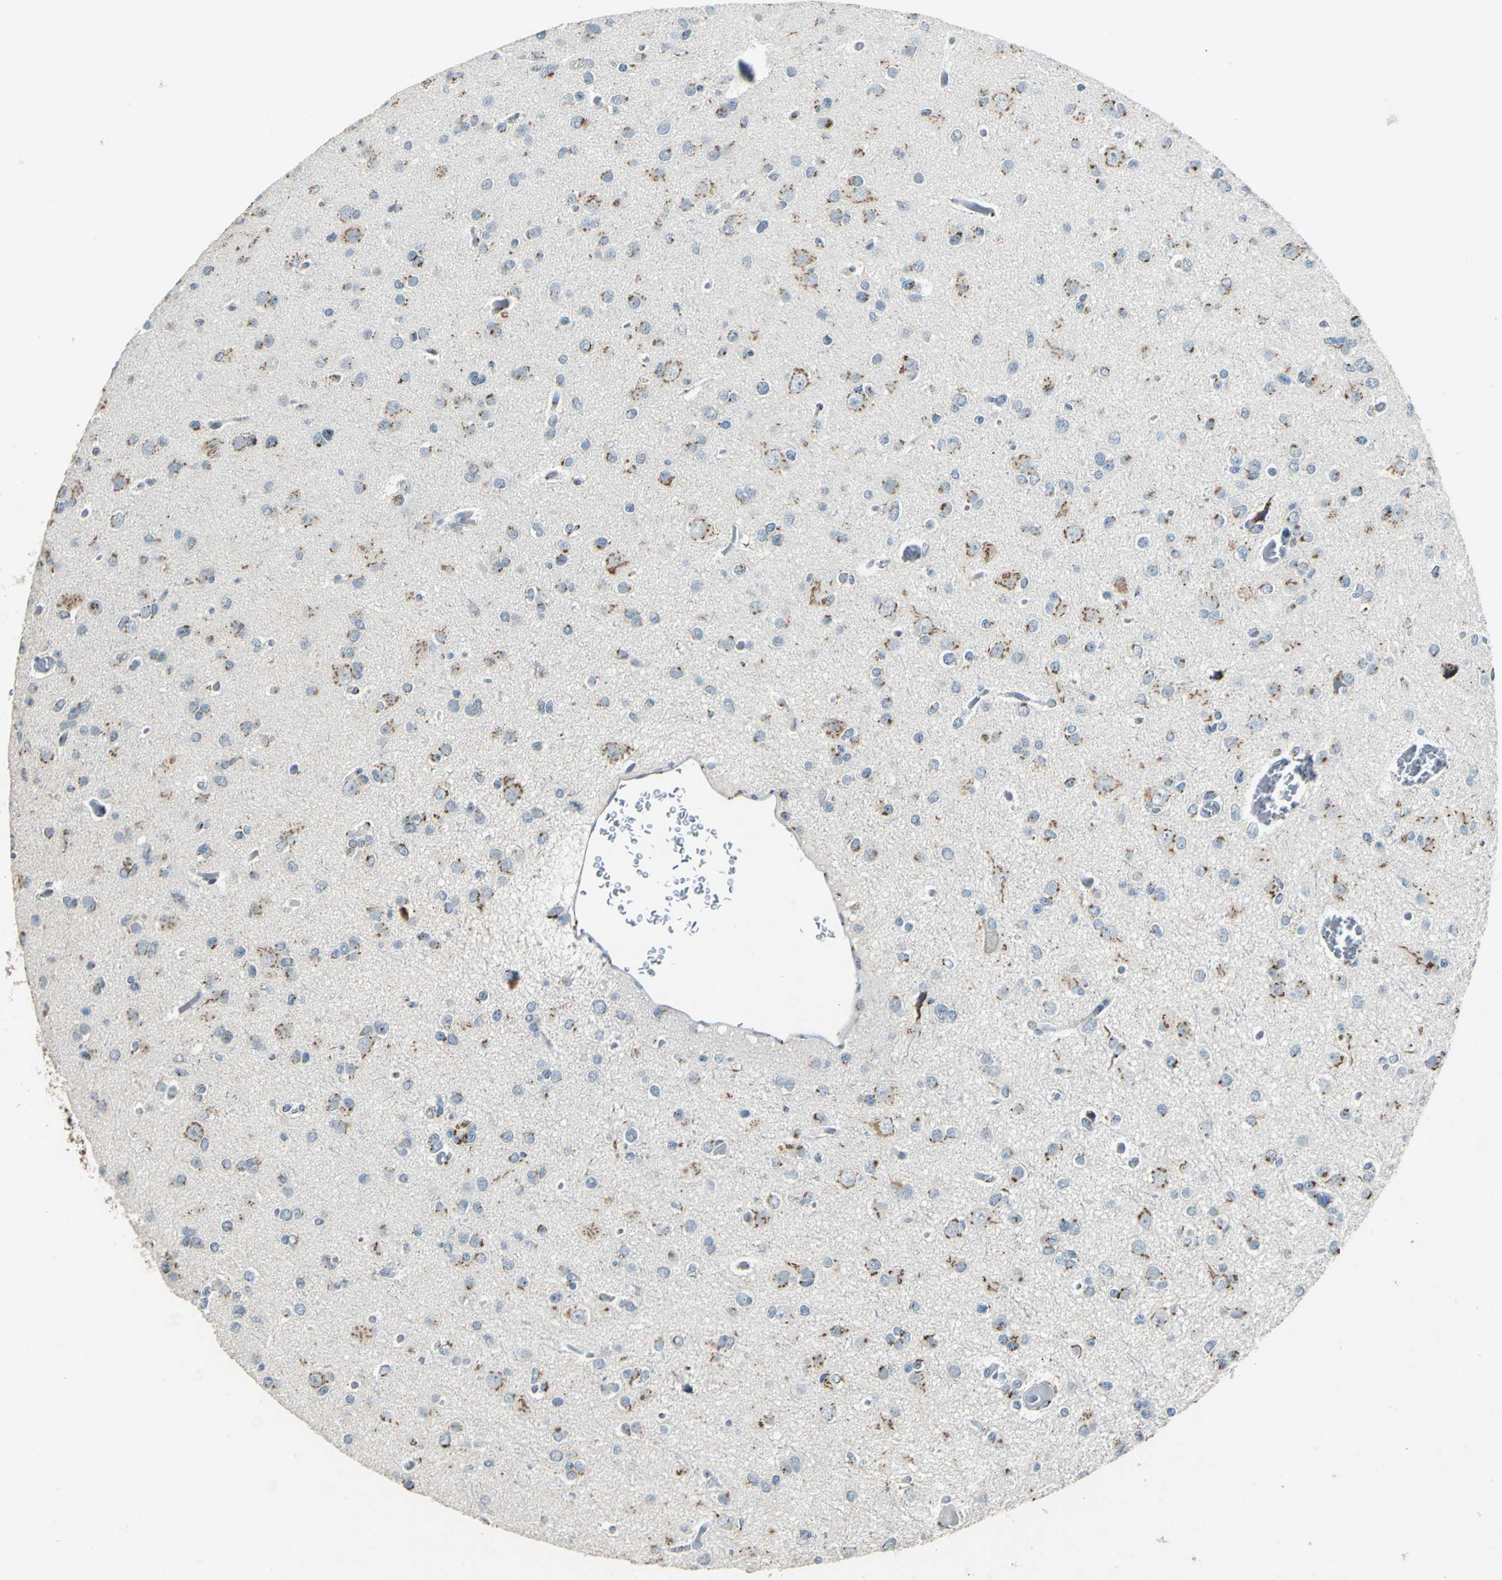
{"staining": {"intensity": "moderate", "quantity": "25%-75%", "location": "cytoplasmic/membranous"}, "tissue": "glioma", "cell_type": "Tumor cells", "image_type": "cancer", "snomed": [{"axis": "morphology", "description": "Glioma, malignant, Low grade"}, {"axis": "topography", "description": "Brain"}], "caption": "Immunohistochemistry image of neoplastic tissue: glioma stained using IHC shows medium levels of moderate protein expression localized specifically in the cytoplasmic/membranous of tumor cells, appearing as a cytoplasmic/membranous brown color.", "gene": "TMEM115", "patient": {"sex": "male", "age": 42}}